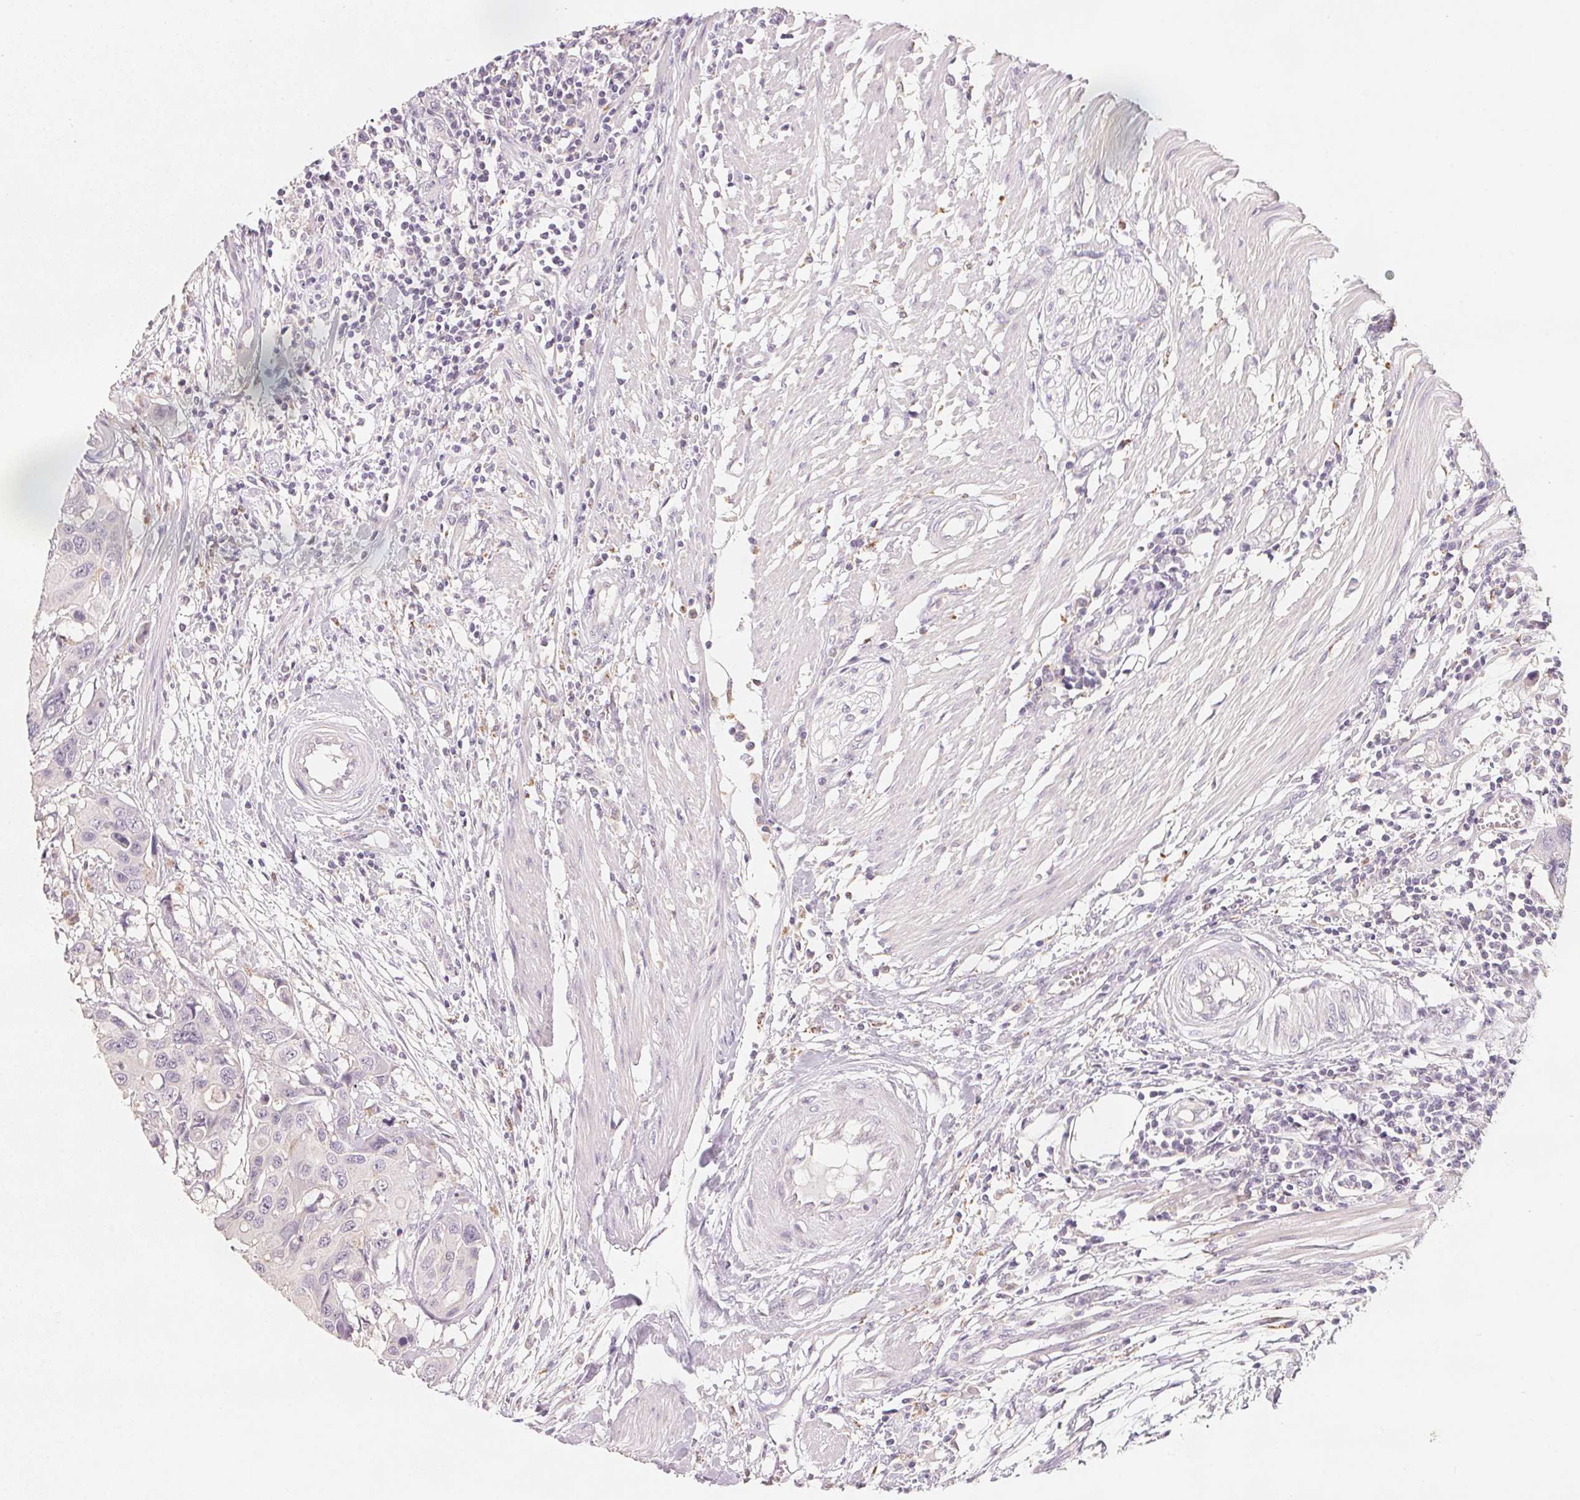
{"staining": {"intensity": "negative", "quantity": "none", "location": "none"}, "tissue": "colorectal cancer", "cell_type": "Tumor cells", "image_type": "cancer", "snomed": [{"axis": "morphology", "description": "Adenocarcinoma, NOS"}, {"axis": "topography", "description": "Colon"}], "caption": "Immunohistochemical staining of human adenocarcinoma (colorectal) displays no significant positivity in tumor cells.", "gene": "TREH", "patient": {"sex": "male", "age": 77}}